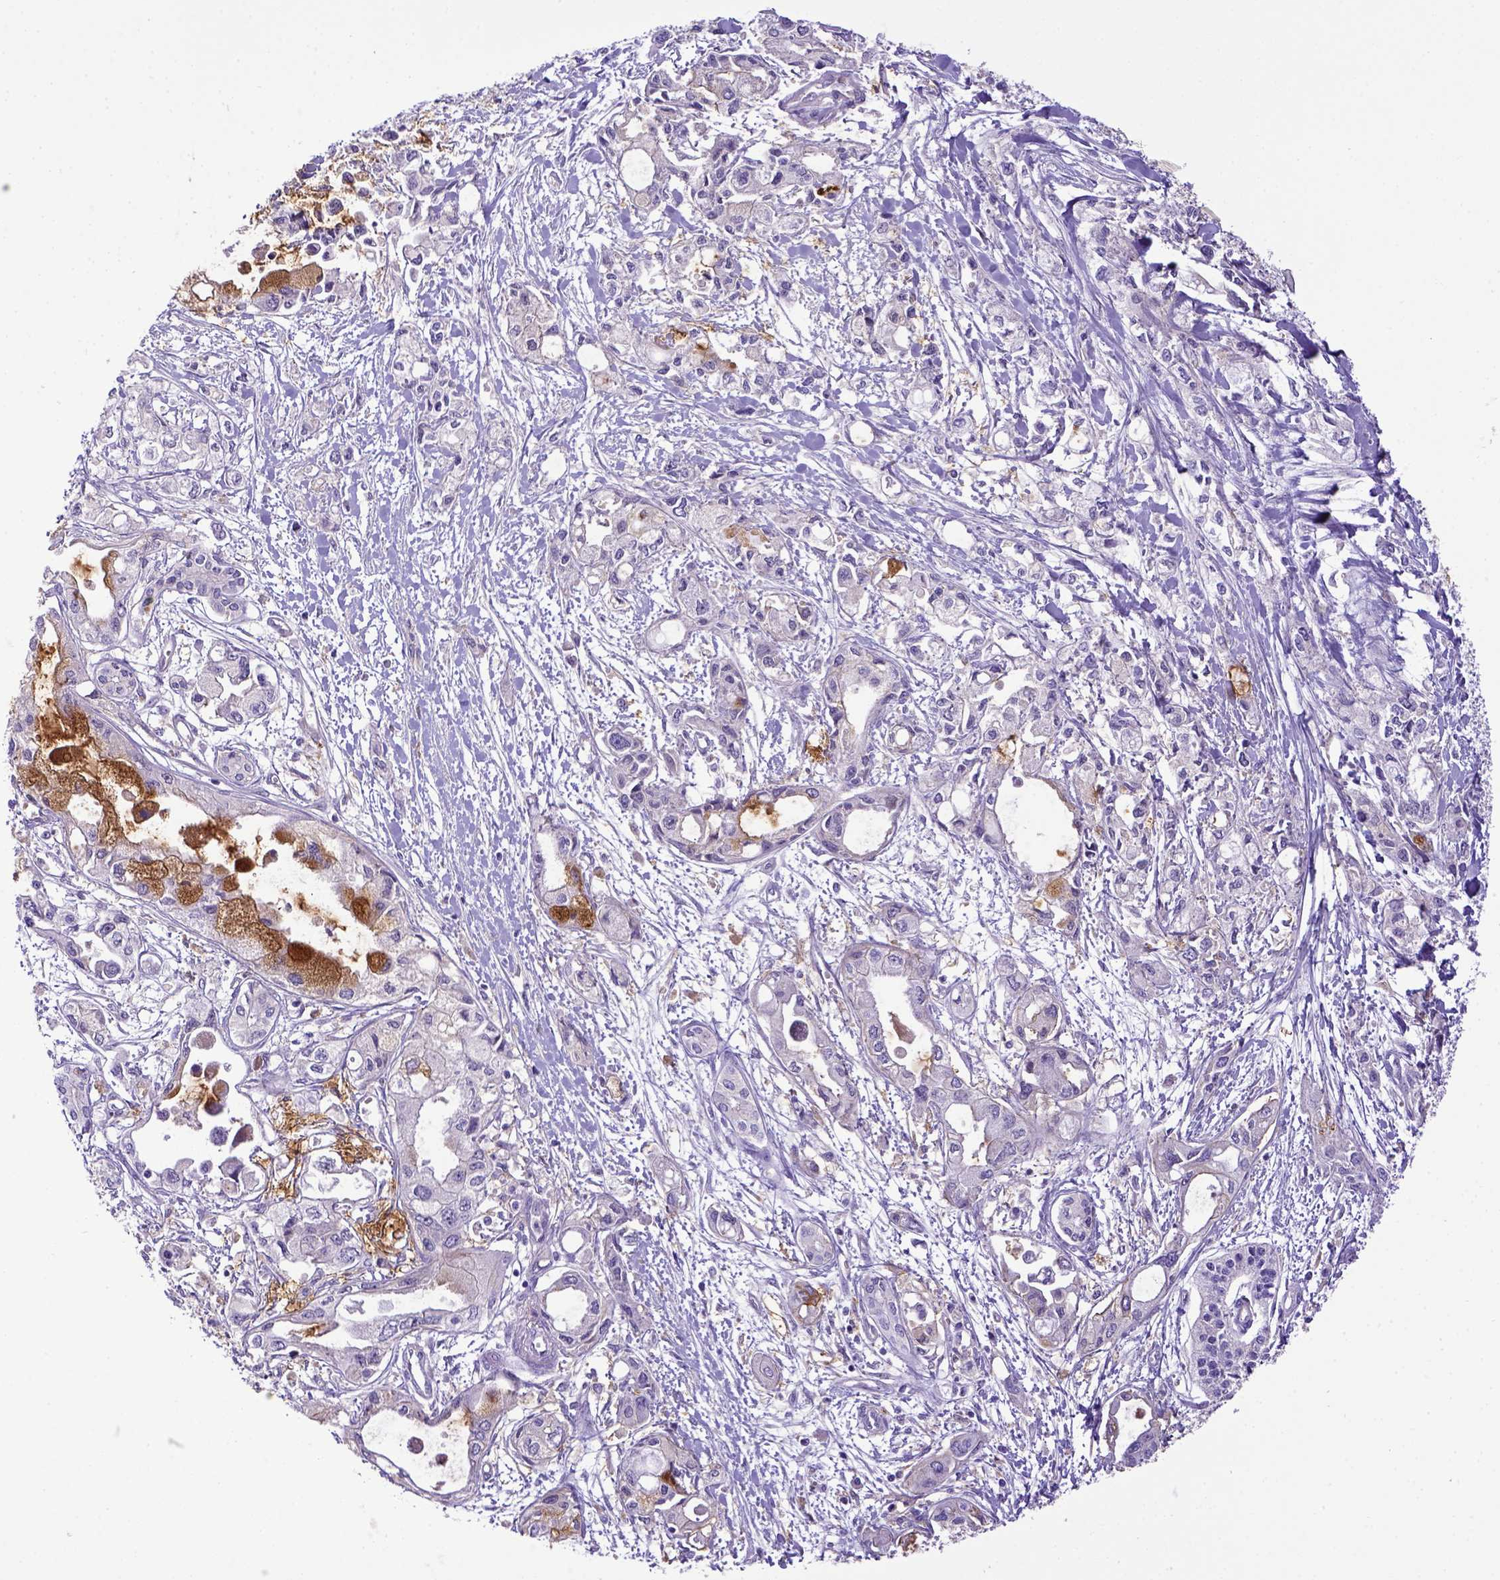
{"staining": {"intensity": "moderate", "quantity": "<25%", "location": "cytoplasmic/membranous"}, "tissue": "pancreatic cancer", "cell_type": "Tumor cells", "image_type": "cancer", "snomed": [{"axis": "morphology", "description": "Adenocarcinoma, NOS"}, {"axis": "topography", "description": "Pancreas"}], "caption": "Tumor cells reveal low levels of moderate cytoplasmic/membranous staining in about <25% of cells in human adenocarcinoma (pancreatic). (IHC, brightfield microscopy, high magnification).", "gene": "CD40", "patient": {"sex": "female", "age": 61}}